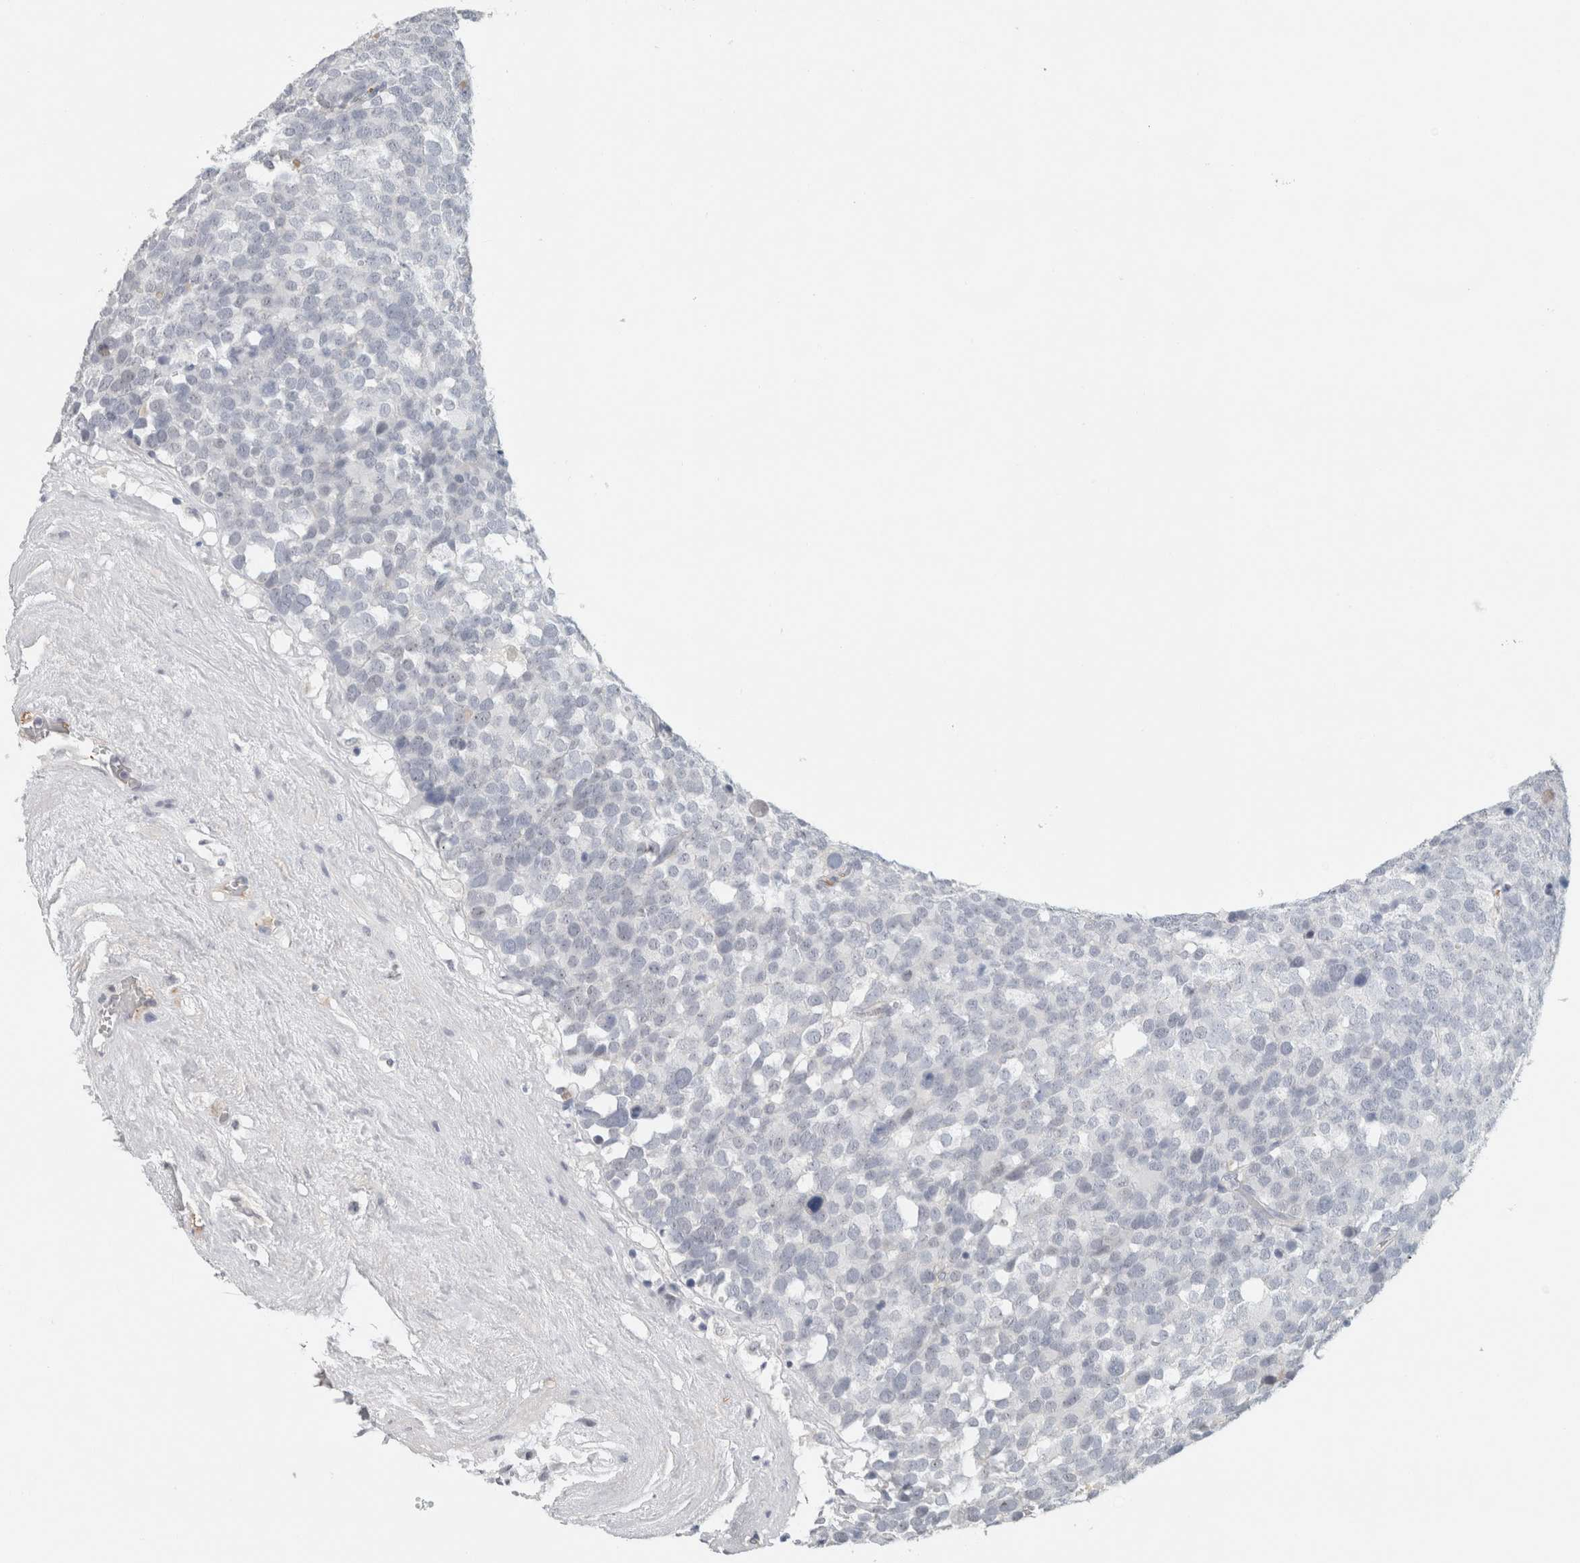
{"staining": {"intensity": "negative", "quantity": "none", "location": "none"}, "tissue": "testis cancer", "cell_type": "Tumor cells", "image_type": "cancer", "snomed": [{"axis": "morphology", "description": "Seminoma, NOS"}, {"axis": "topography", "description": "Testis"}], "caption": "Immunohistochemistry micrograph of human testis cancer (seminoma) stained for a protein (brown), which exhibits no expression in tumor cells.", "gene": "CD36", "patient": {"sex": "male", "age": 71}}